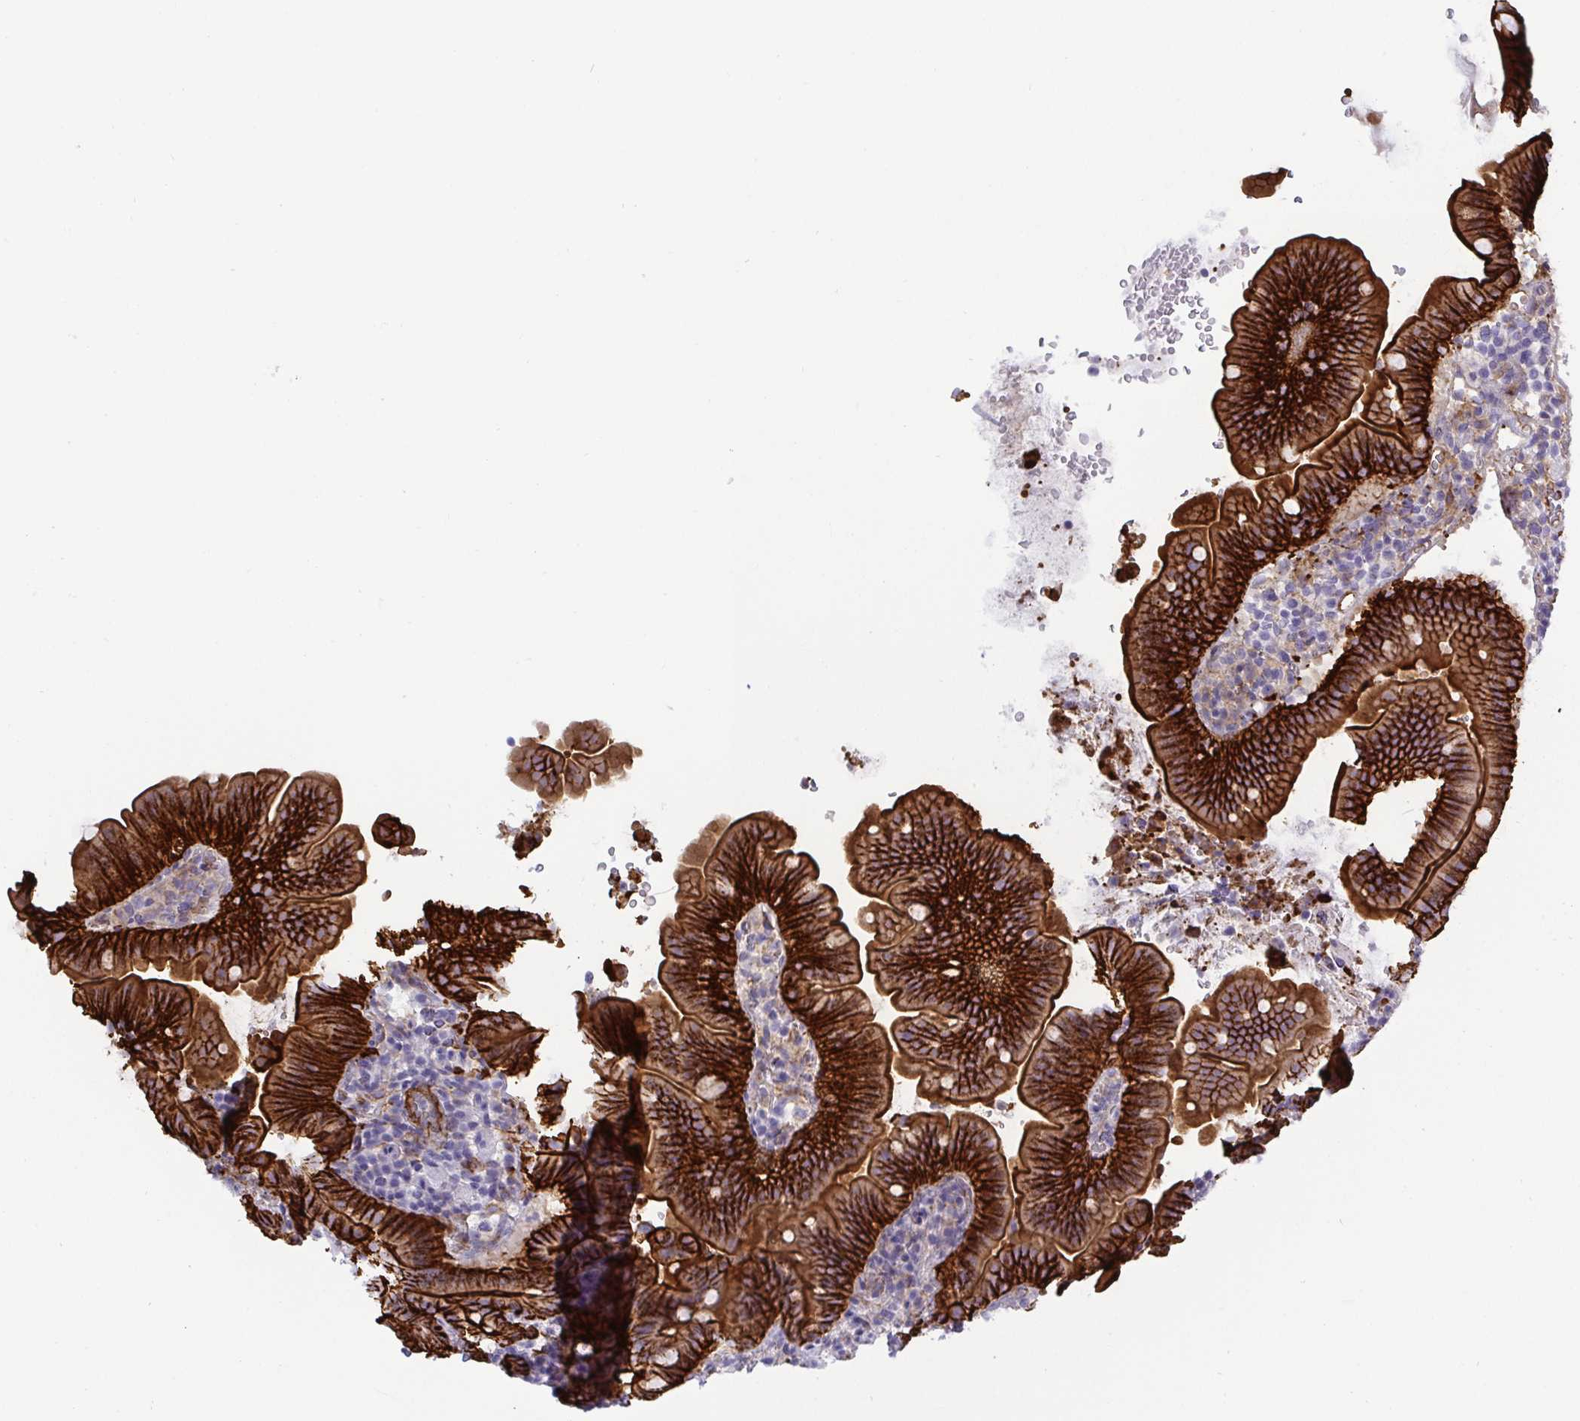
{"staining": {"intensity": "strong", "quantity": ">75%", "location": "cytoplasmic/membranous"}, "tissue": "small intestine", "cell_type": "Glandular cells", "image_type": "normal", "snomed": [{"axis": "morphology", "description": "Normal tissue, NOS"}, {"axis": "topography", "description": "Small intestine"}], "caption": "Approximately >75% of glandular cells in benign human small intestine demonstrate strong cytoplasmic/membranous protein staining as visualized by brown immunohistochemical staining.", "gene": "LIMA1", "patient": {"sex": "male", "age": 26}}